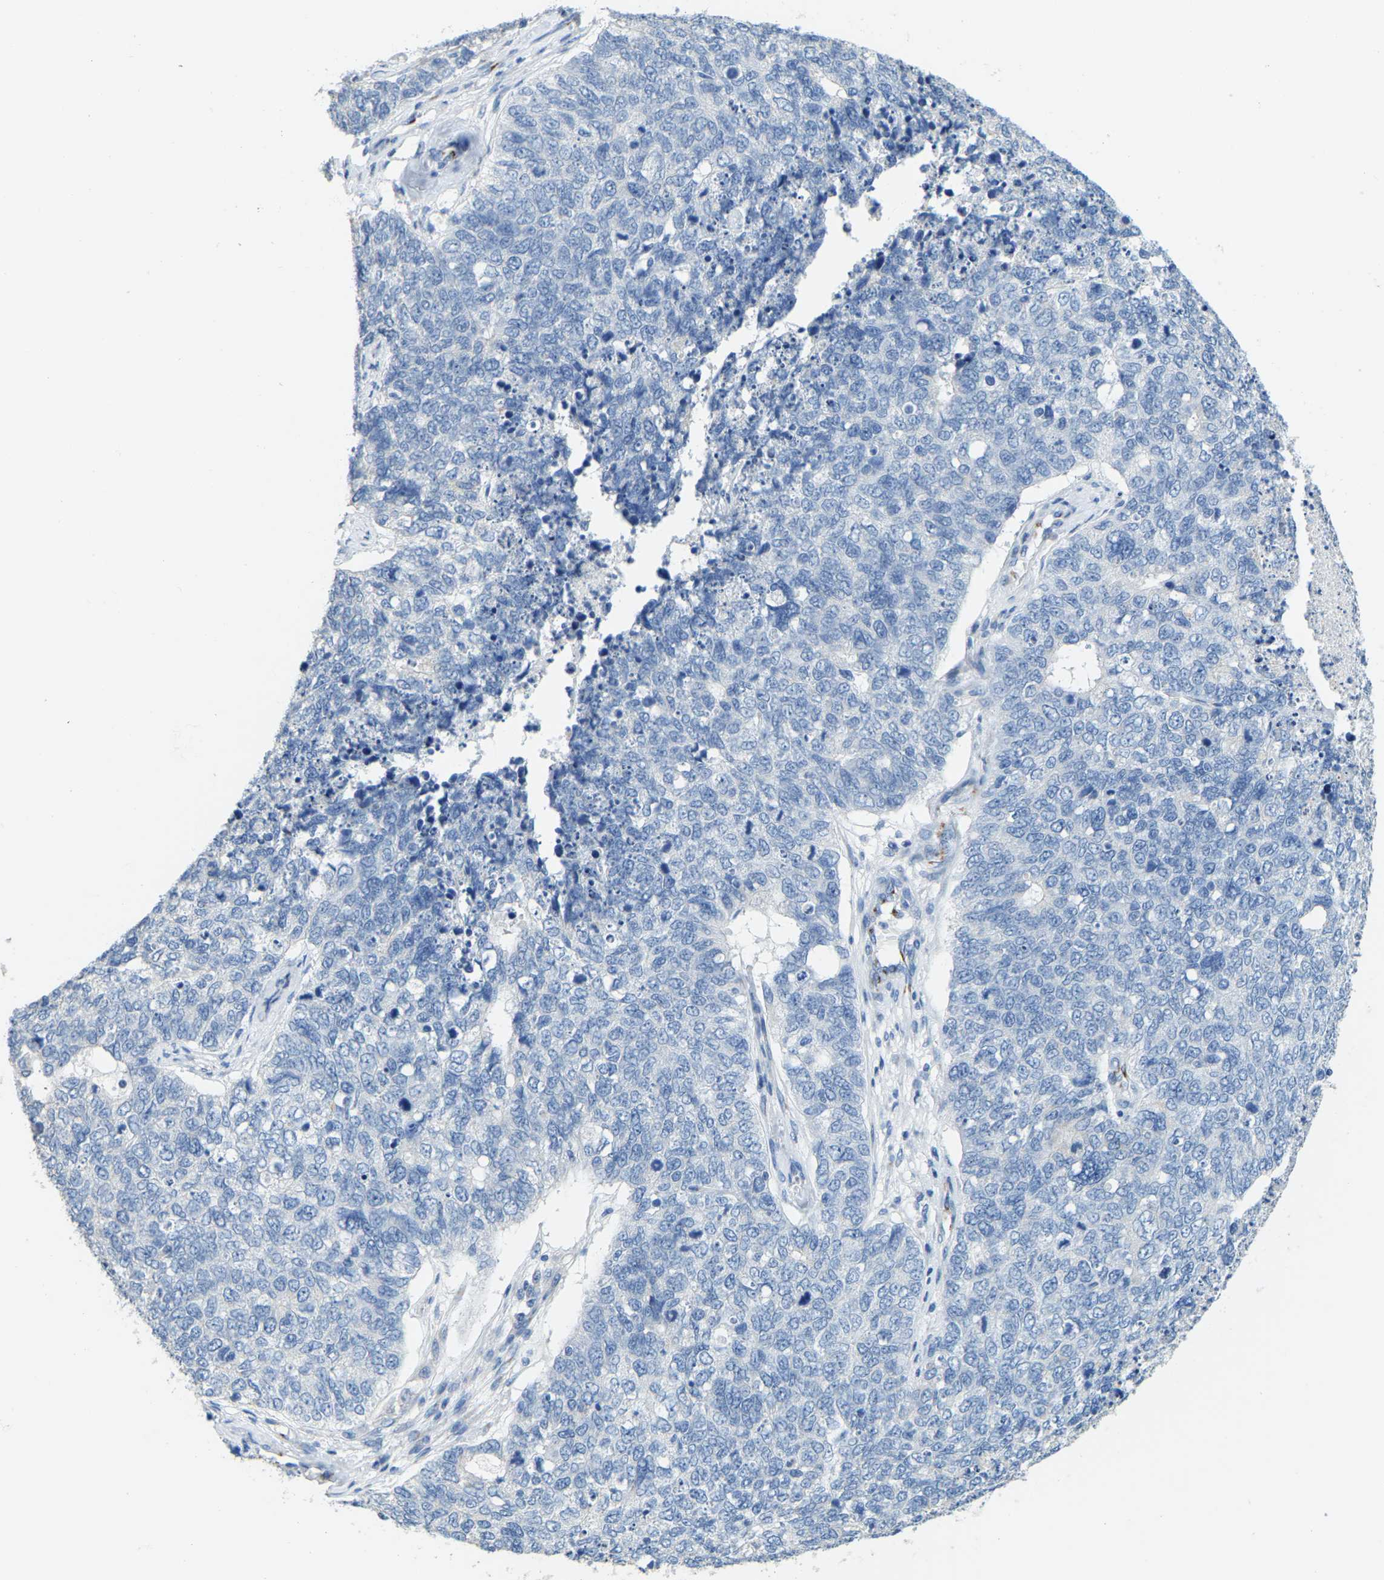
{"staining": {"intensity": "negative", "quantity": "none", "location": "none"}, "tissue": "cervical cancer", "cell_type": "Tumor cells", "image_type": "cancer", "snomed": [{"axis": "morphology", "description": "Squamous cell carcinoma, NOS"}, {"axis": "topography", "description": "Cervix"}], "caption": "High power microscopy photomicrograph of an IHC micrograph of cervical squamous cell carcinoma, revealing no significant expression in tumor cells.", "gene": "FAM174A", "patient": {"sex": "female", "age": 63}}